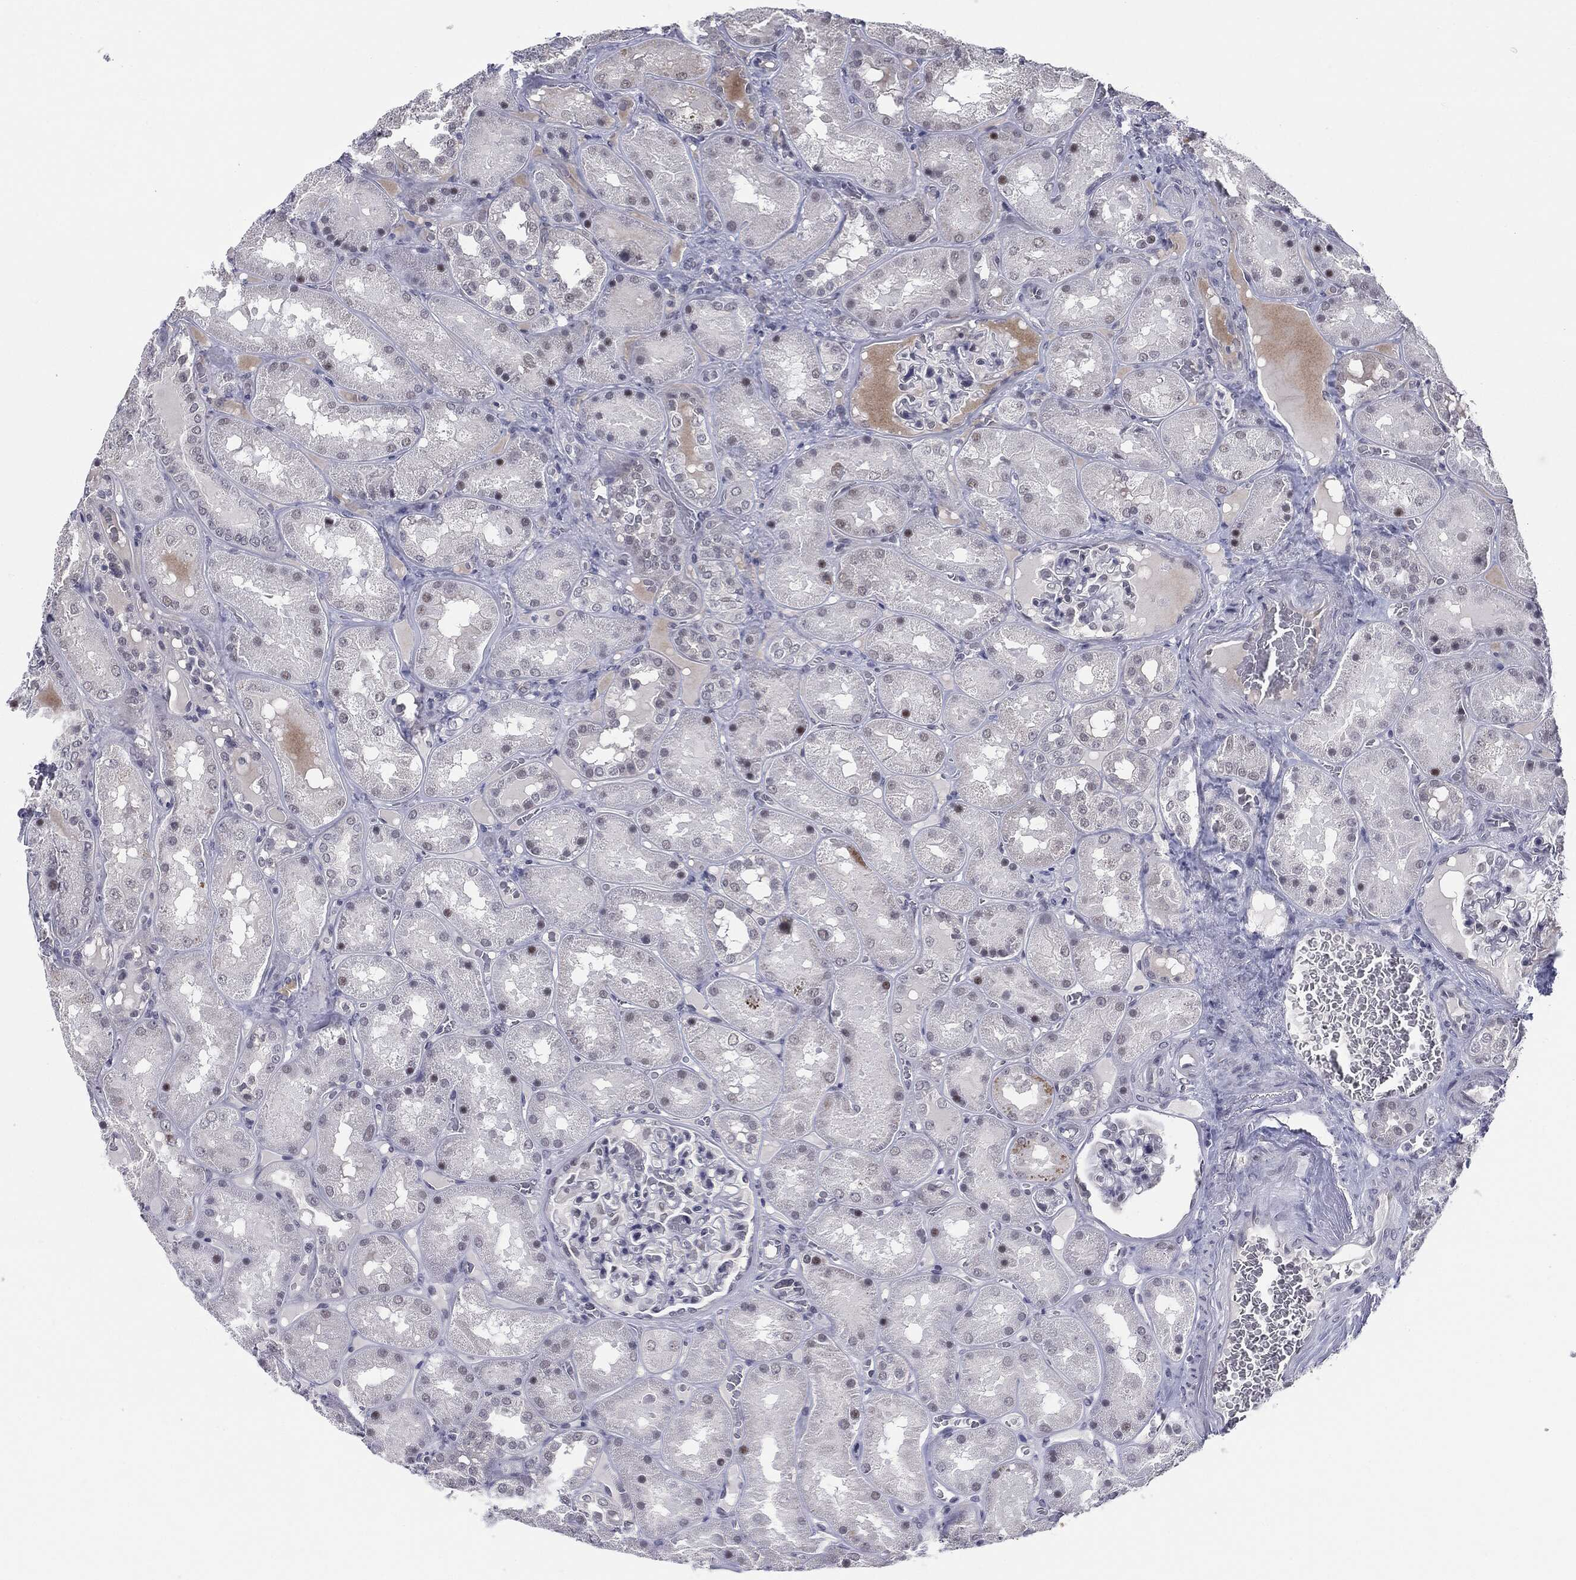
{"staining": {"intensity": "negative", "quantity": "none", "location": "none"}, "tissue": "kidney", "cell_type": "Cells in glomeruli", "image_type": "normal", "snomed": [{"axis": "morphology", "description": "Normal tissue, NOS"}, {"axis": "topography", "description": "Kidney"}], "caption": "High magnification brightfield microscopy of normal kidney stained with DAB (brown) and counterstained with hematoxylin (blue): cells in glomeruli show no significant expression. The staining was performed using DAB to visualize the protein expression in brown, while the nuclei were stained in blue with hematoxylin (Magnification: 20x).", "gene": "SLC5A5", "patient": {"sex": "male", "age": 73}}